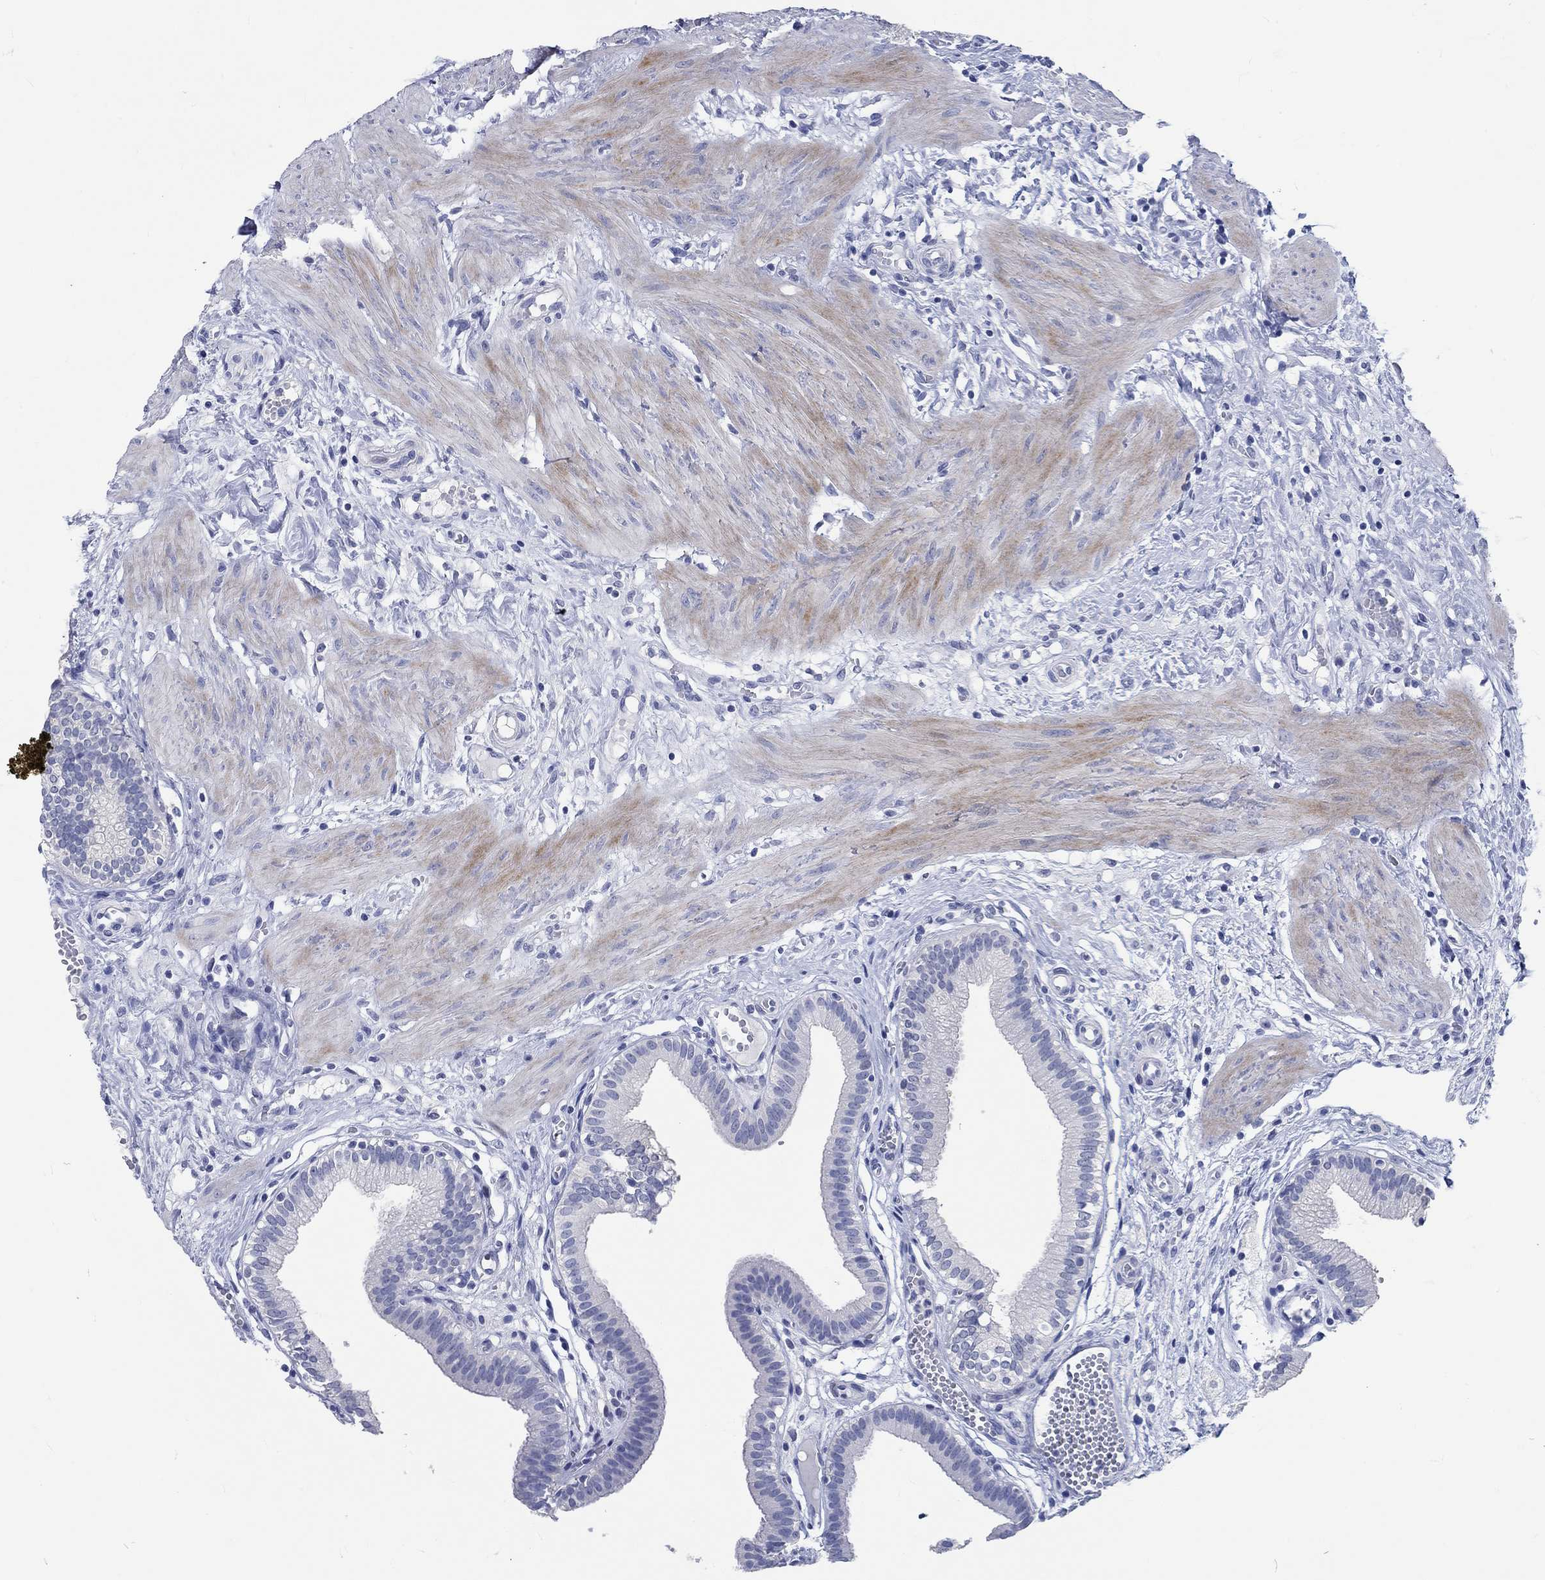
{"staining": {"intensity": "negative", "quantity": "none", "location": "none"}, "tissue": "gallbladder", "cell_type": "Glandular cells", "image_type": "normal", "snomed": [{"axis": "morphology", "description": "Normal tissue, NOS"}, {"axis": "topography", "description": "Gallbladder"}], "caption": "Glandular cells are negative for protein expression in normal human gallbladder. (Immunohistochemistry, brightfield microscopy, high magnification).", "gene": "C4orf47", "patient": {"sex": "female", "age": 24}}